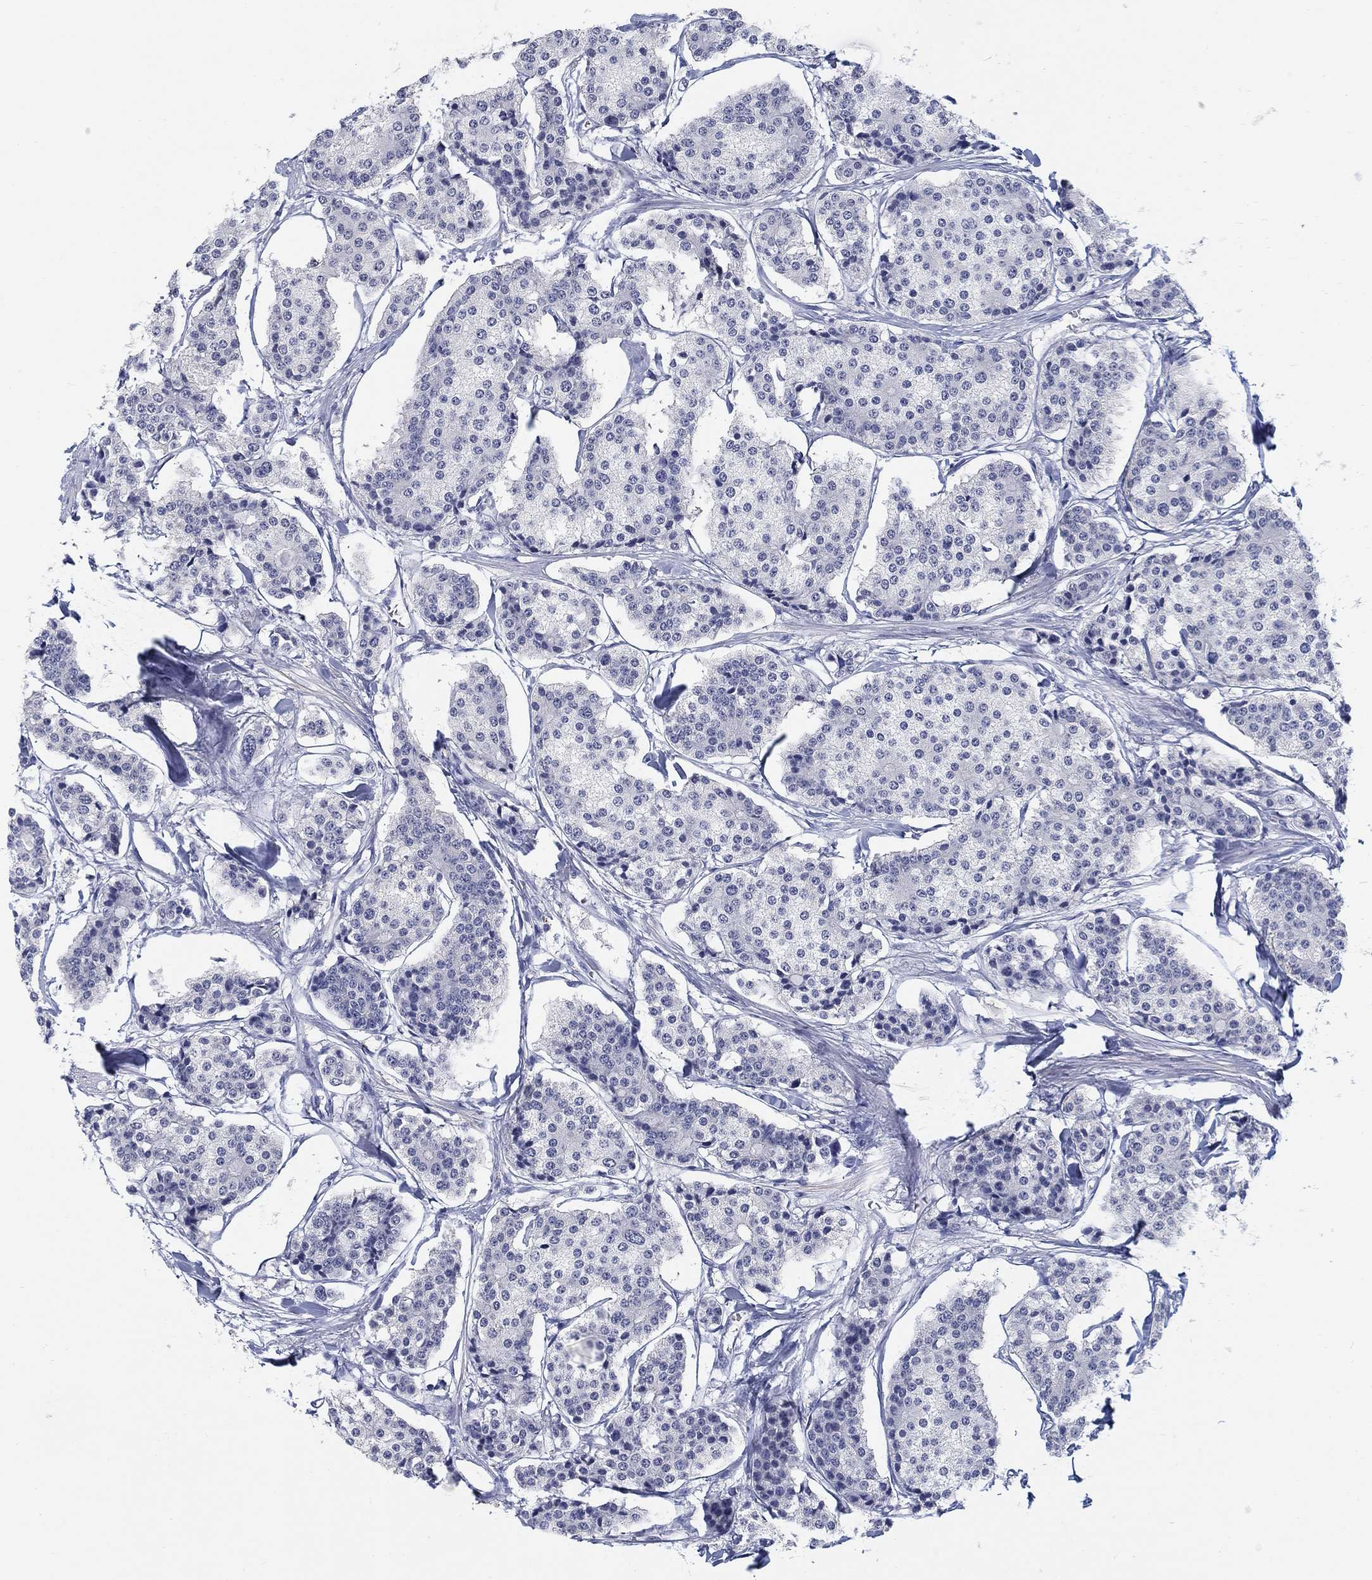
{"staining": {"intensity": "negative", "quantity": "none", "location": "none"}, "tissue": "carcinoid", "cell_type": "Tumor cells", "image_type": "cancer", "snomed": [{"axis": "morphology", "description": "Carcinoid, malignant, NOS"}, {"axis": "topography", "description": "Small intestine"}], "caption": "The micrograph demonstrates no significant positivity in tumor cells of carcinoid.", "gene": "OTUB2", "patient": {"sex": "female", "age": 65}}